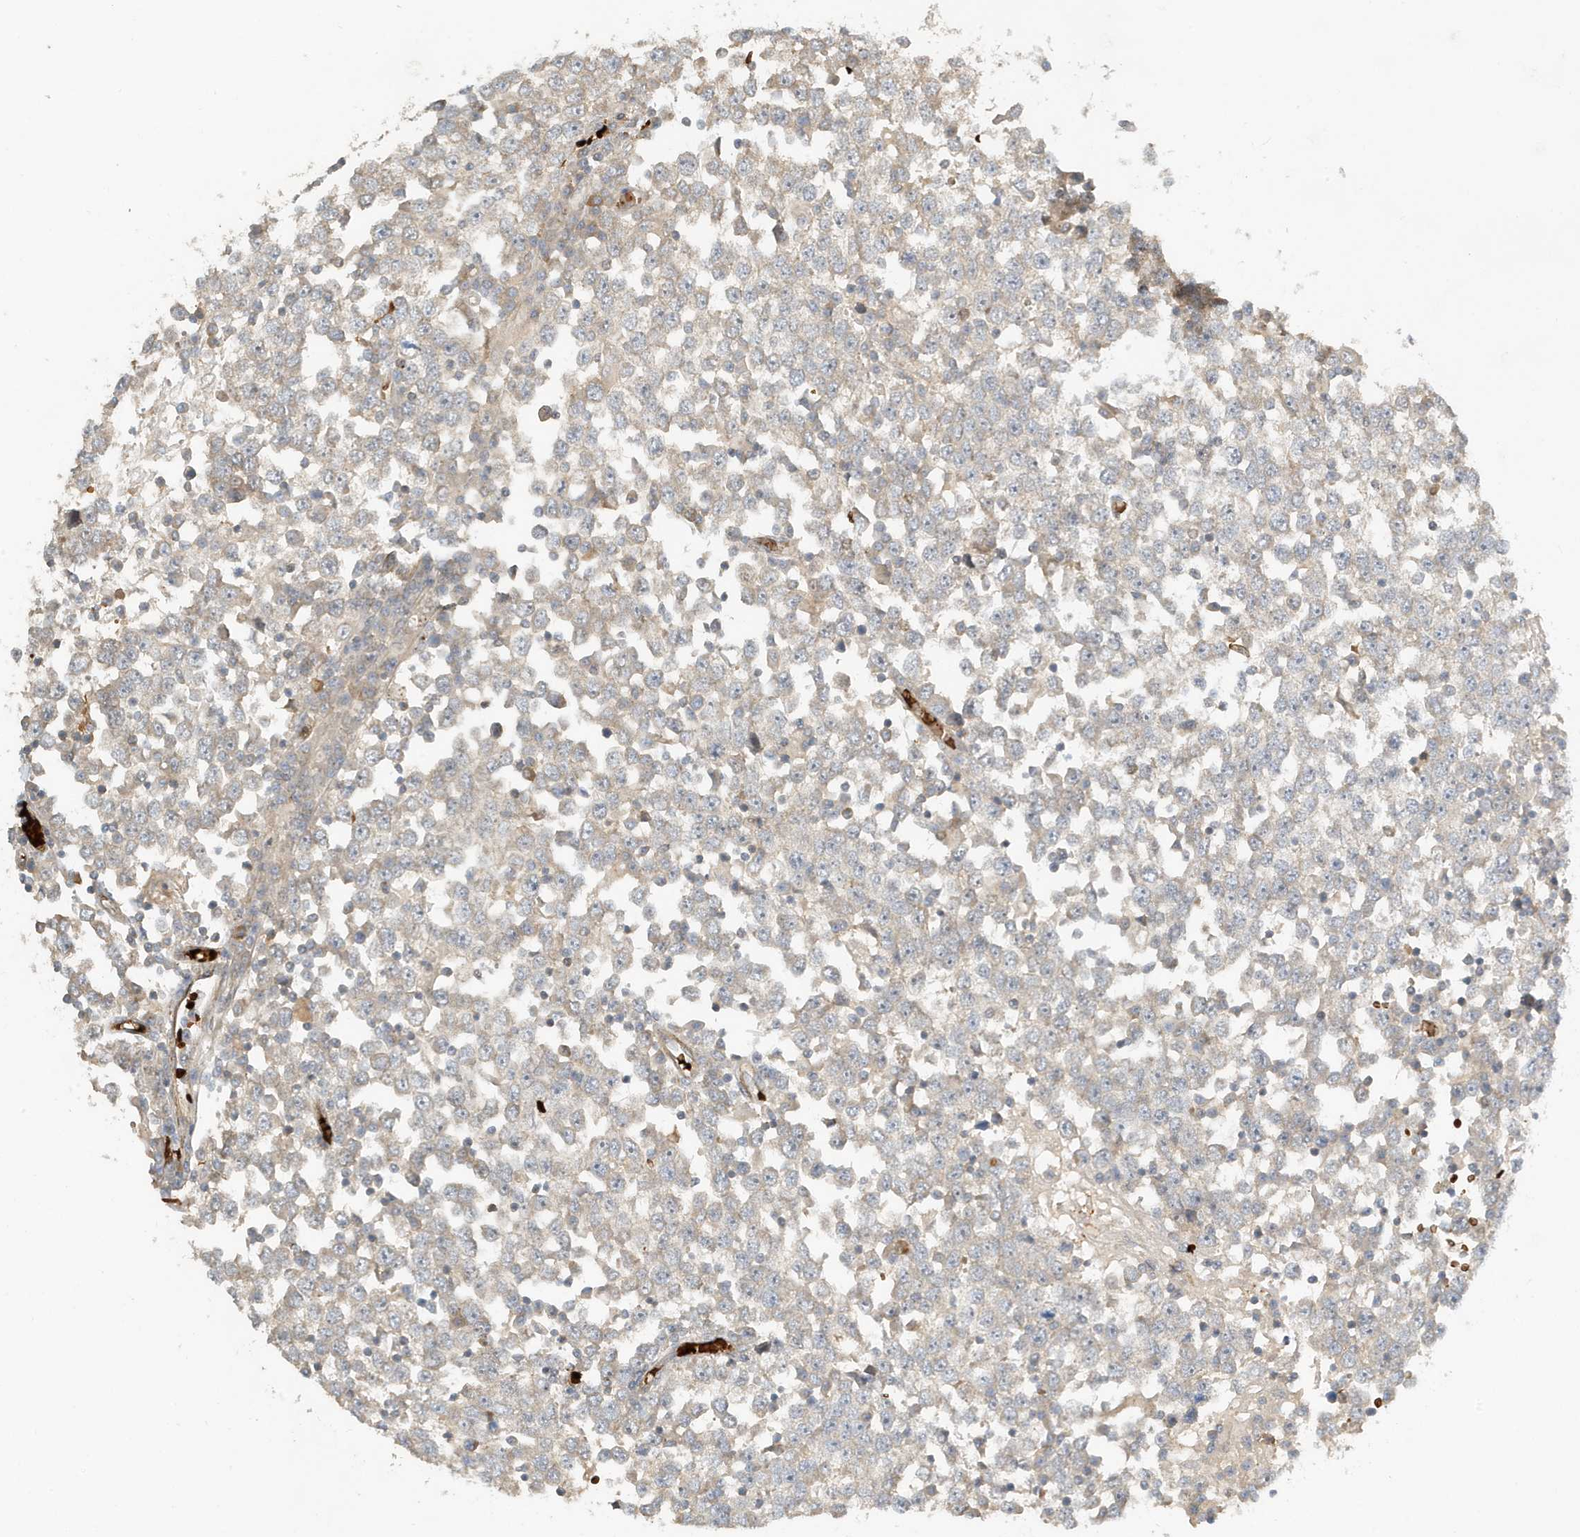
{"staining": {"intensity": "negative", "quantity": "none", "location": "none"}, "tissue": "testis cancer", "cell_type": "Tumor cells", "image_type": "cancer", "snomed": [{"axis": "morphology", "description": "Seminoma, NOS"}, {"axis": "topography", "description": "Testis"}], "caption": "Immunohistochemistry photomicrograph of neoplastic tissue: human testis cancer stained with DAB (3,3'-diaminobenzidine) displays no significant protein staining in tumor cells. (Immunohistochemistry (ihc), brightfield microscopy, high magnification).", "gene": "FYCO1", "patient": {"sex": "male", "age": 65}}